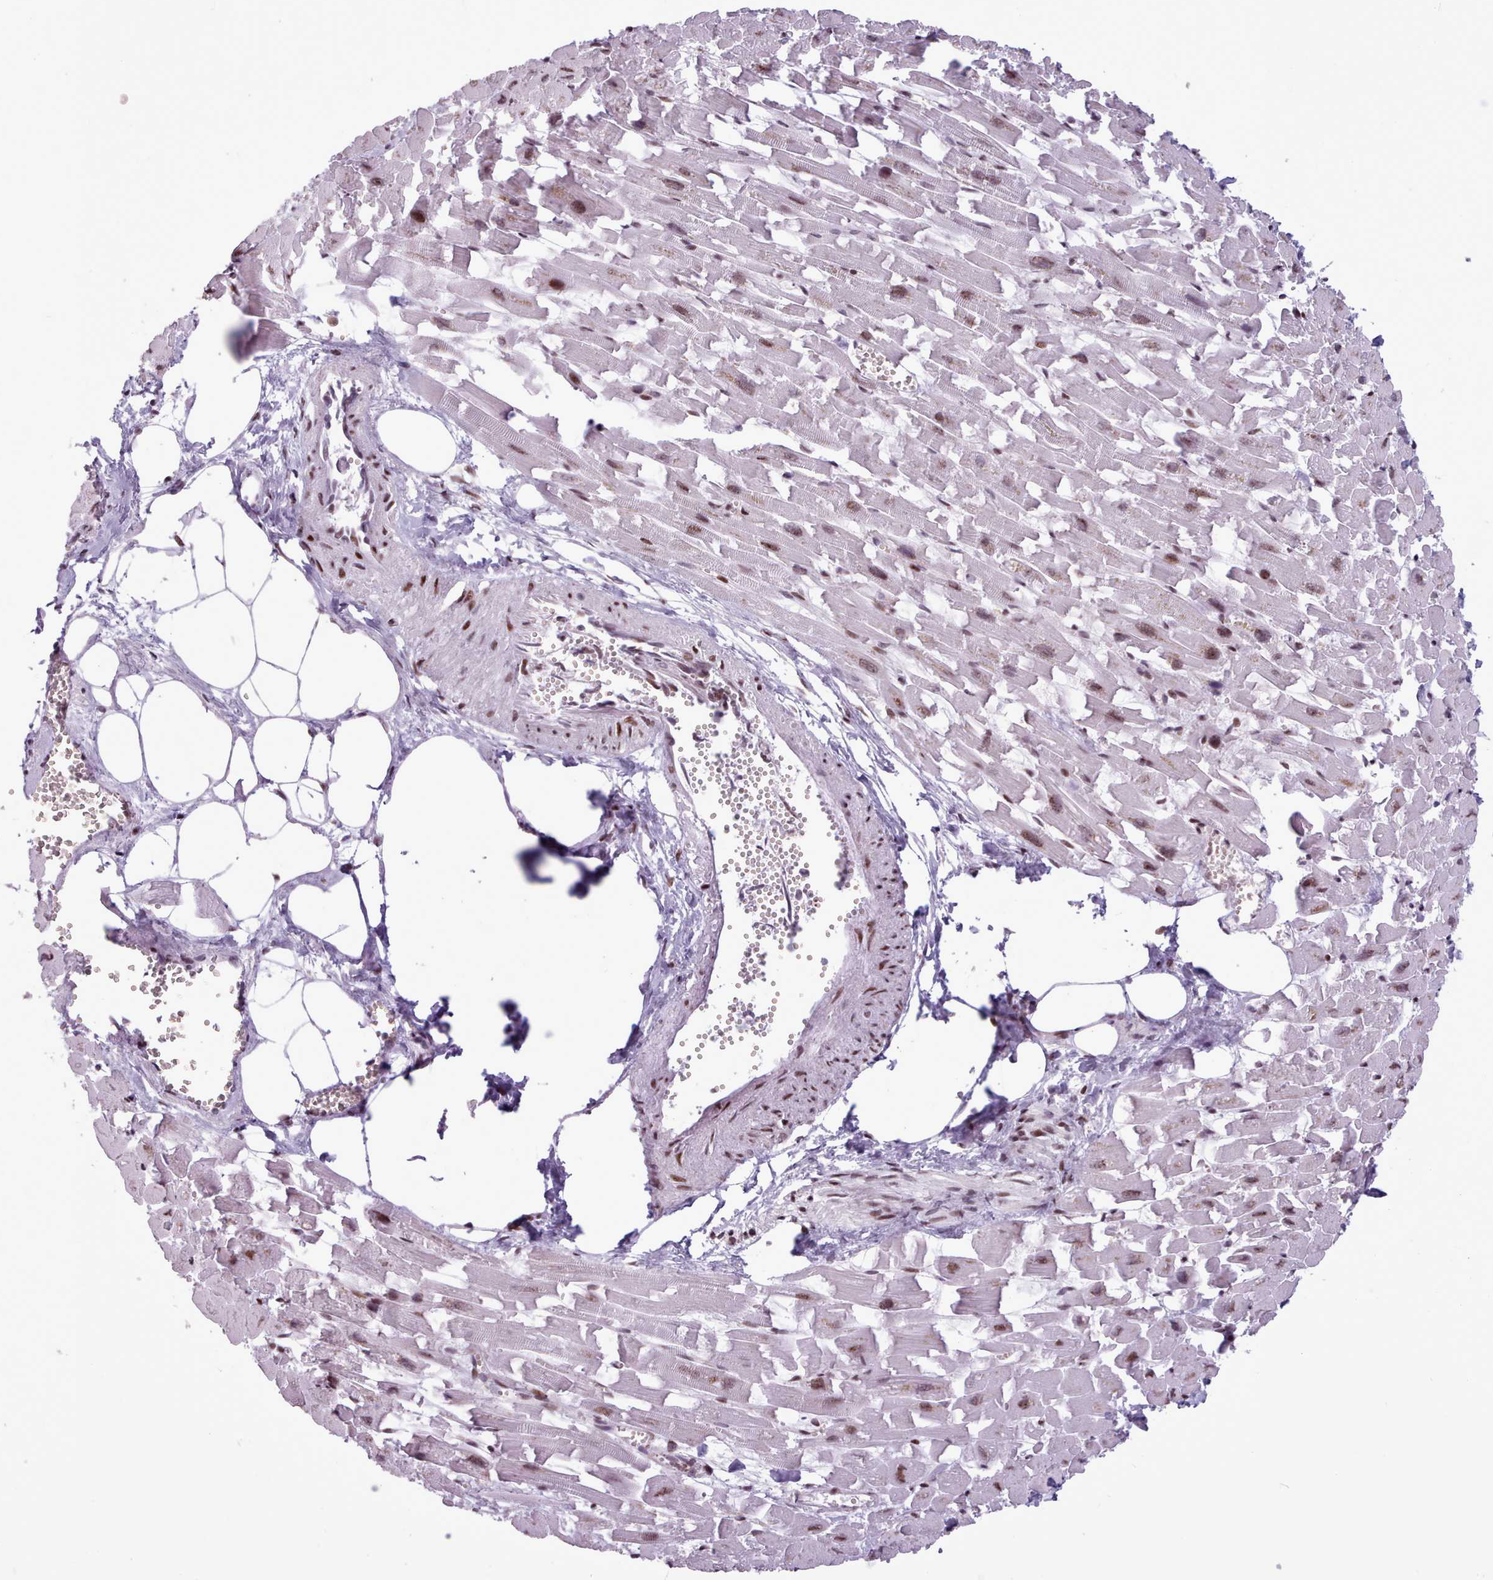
{"staining": {"intensity": "strong", "quantity": "25%-75%", "location": "nuclear"}, "tissue": "heart muscle", "cell_type": "Cardiomyocytes", "image_type": "normal", "snomed": [{"axis": "morphology", "description": "Normal tissue, NOS"}, {"axis": "topography", "description": "Heart"}], "caption": "Heart muscle stained with DAB (3,3'-diaminobenzidine) immunohistochemistry (IHC) reveals high levels of strong nuclear positivity in approximately 25%-75% of cardiomyocytes.", "gene": "SRSF4", "patient": {"sex": "female", "age": 64}}